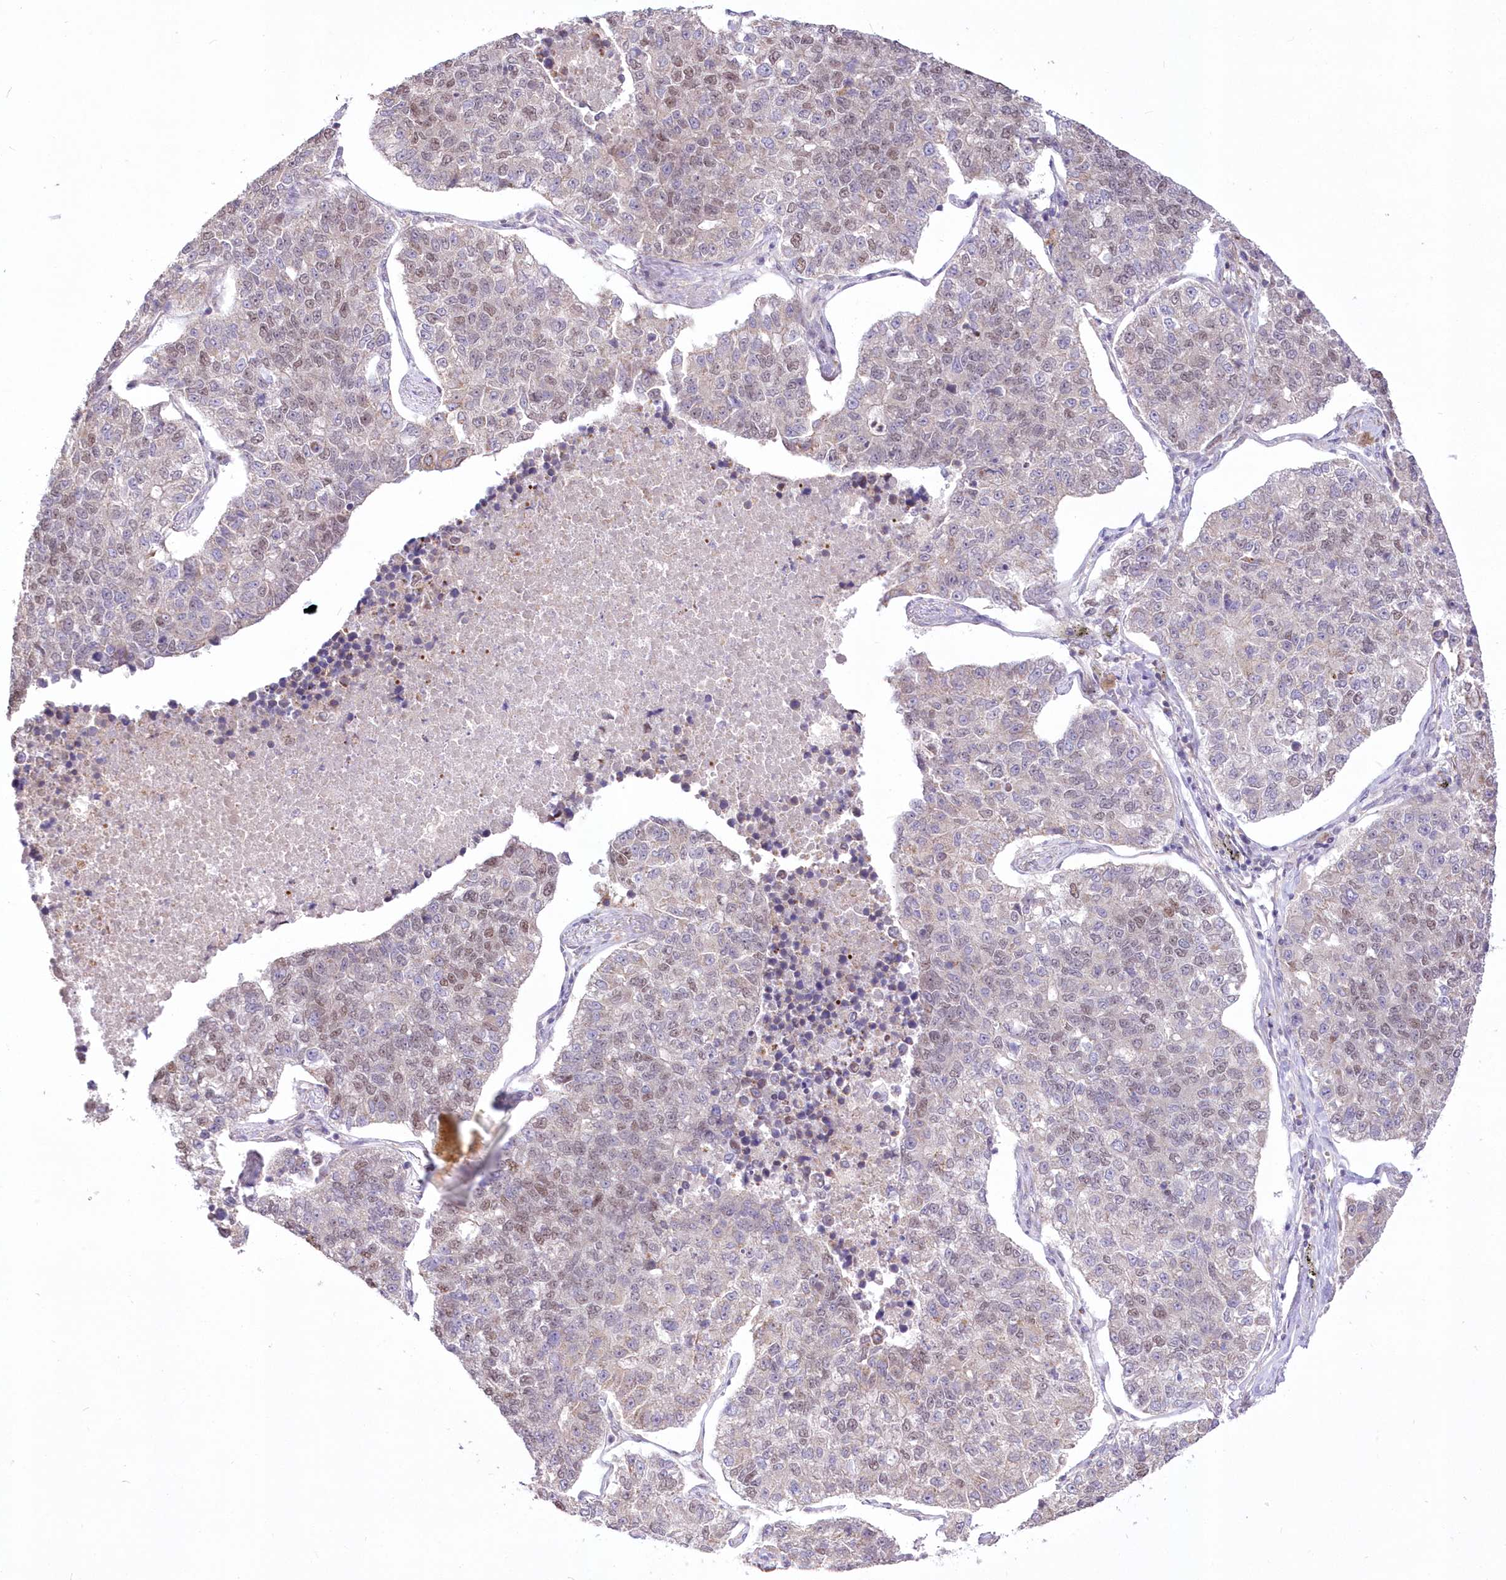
{"staining": {"intensity": "weak", "quantity": "25%-75%", "location": "nuclear"}, "tissue": "lung cancer", "cell_type": "Tumor cells", "image_type": "cancer", "snomed": [{"axis": "morphology", "description": "Adenocarcinoma, NOS"}, {"axis": "topography", "description": "Lung"}], "caption": "The photomicrograph demonstrates staining of lung adenocarcinoma, revealing weak nuclear protein positivity (brown color) within tumor cells.", "gene": "FAM241B", "patient": {"sex": "male", "age": 49}}